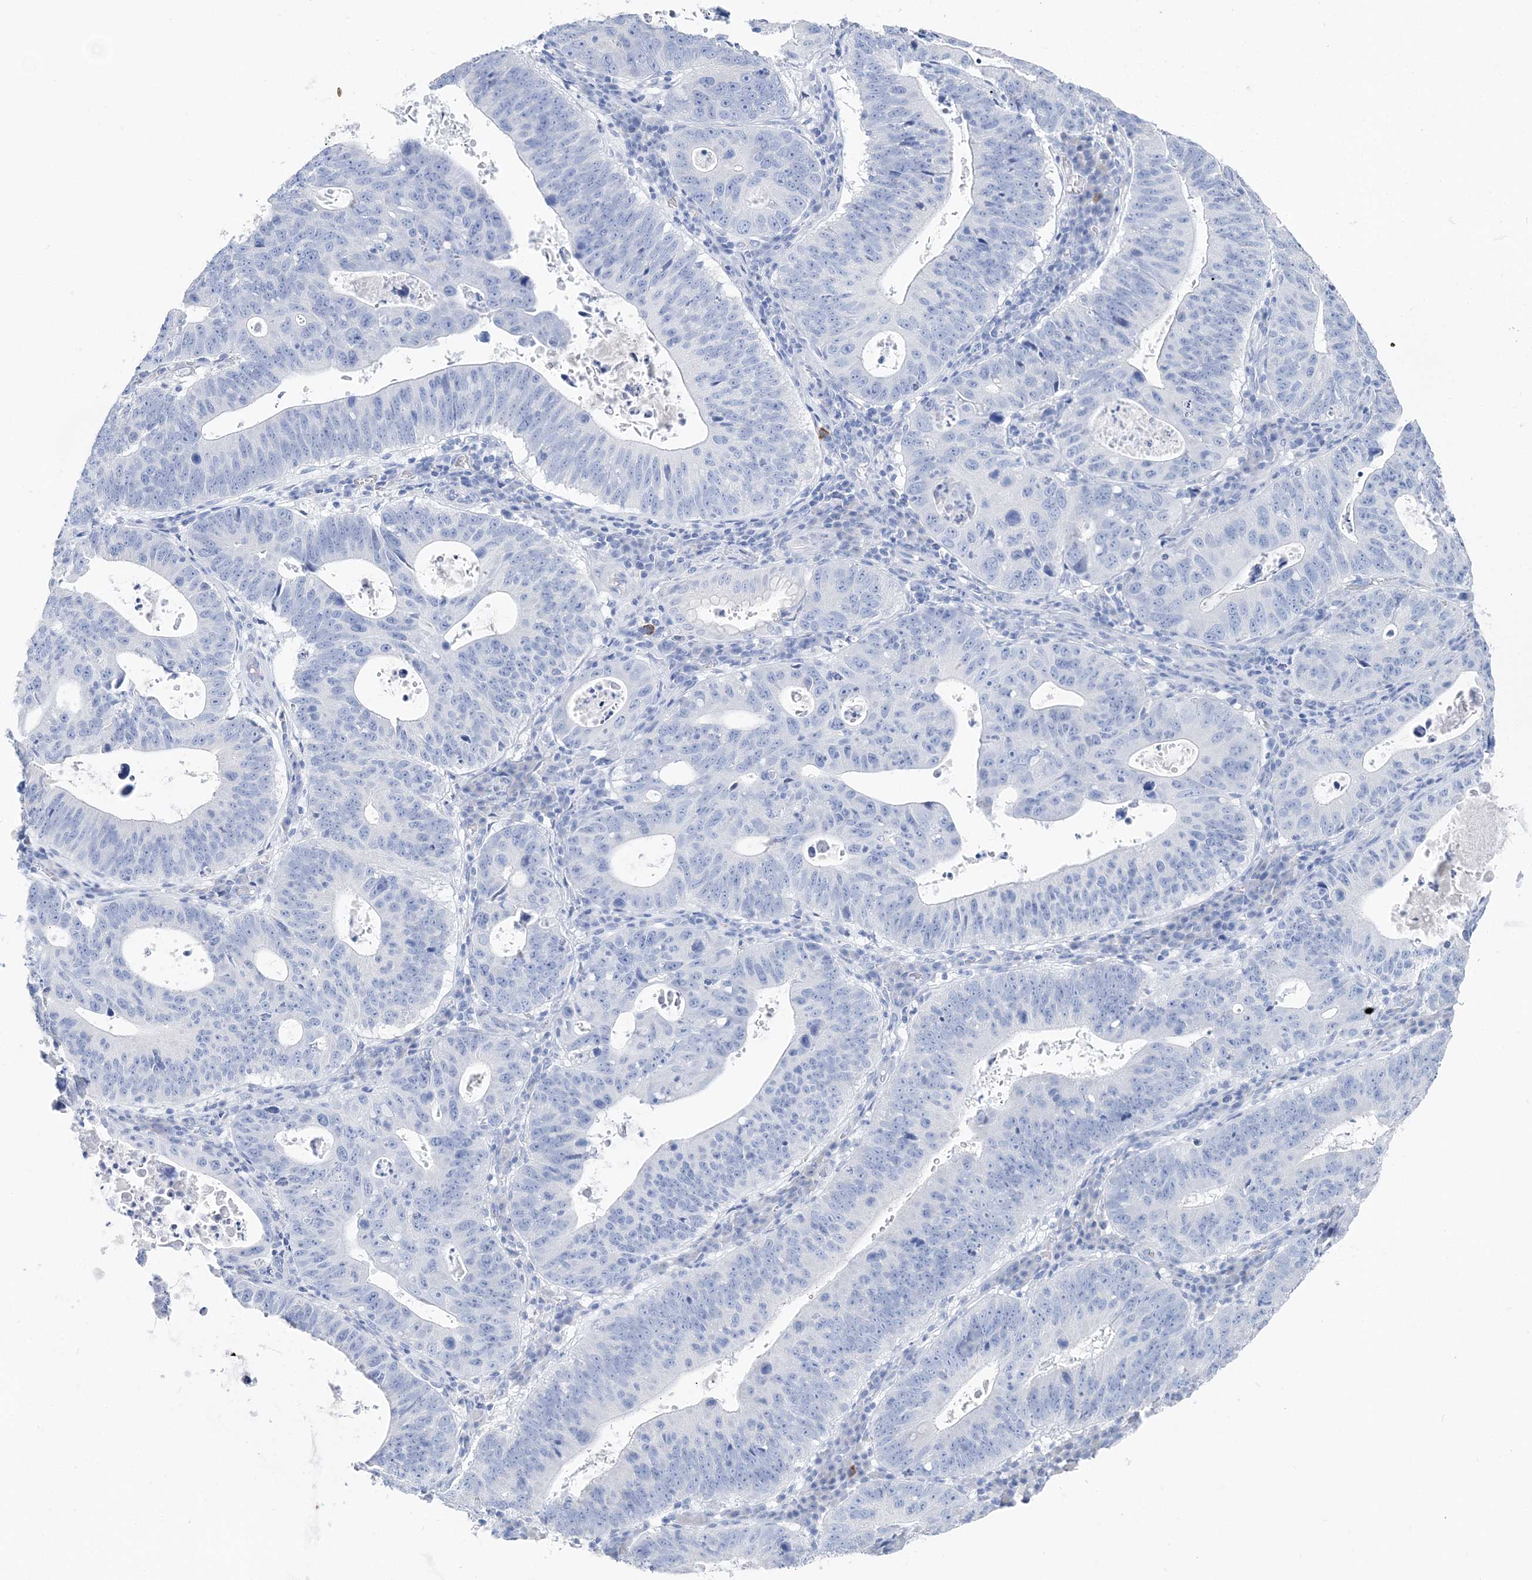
{"staining": {"intensity": "negative", "quantity": "none", "location": "none"}, "tissue": "stomach cancer", "cell_type": "Tumor cells", "image_type": "cancer", "snomed": [{"axis": "morphology", "description": "Adenocarcinoma, NOS"}, {"axis": "topography", "description": "Stomach"}], "caption": "DAB immunohistochemical staining of human stomach cancer reveals no significant staining in tumor cells. (IHC, brightfield microscopy, high magnification).", "gene": "TSPYL6", "patient": {"sex": "male", "age": 59}}